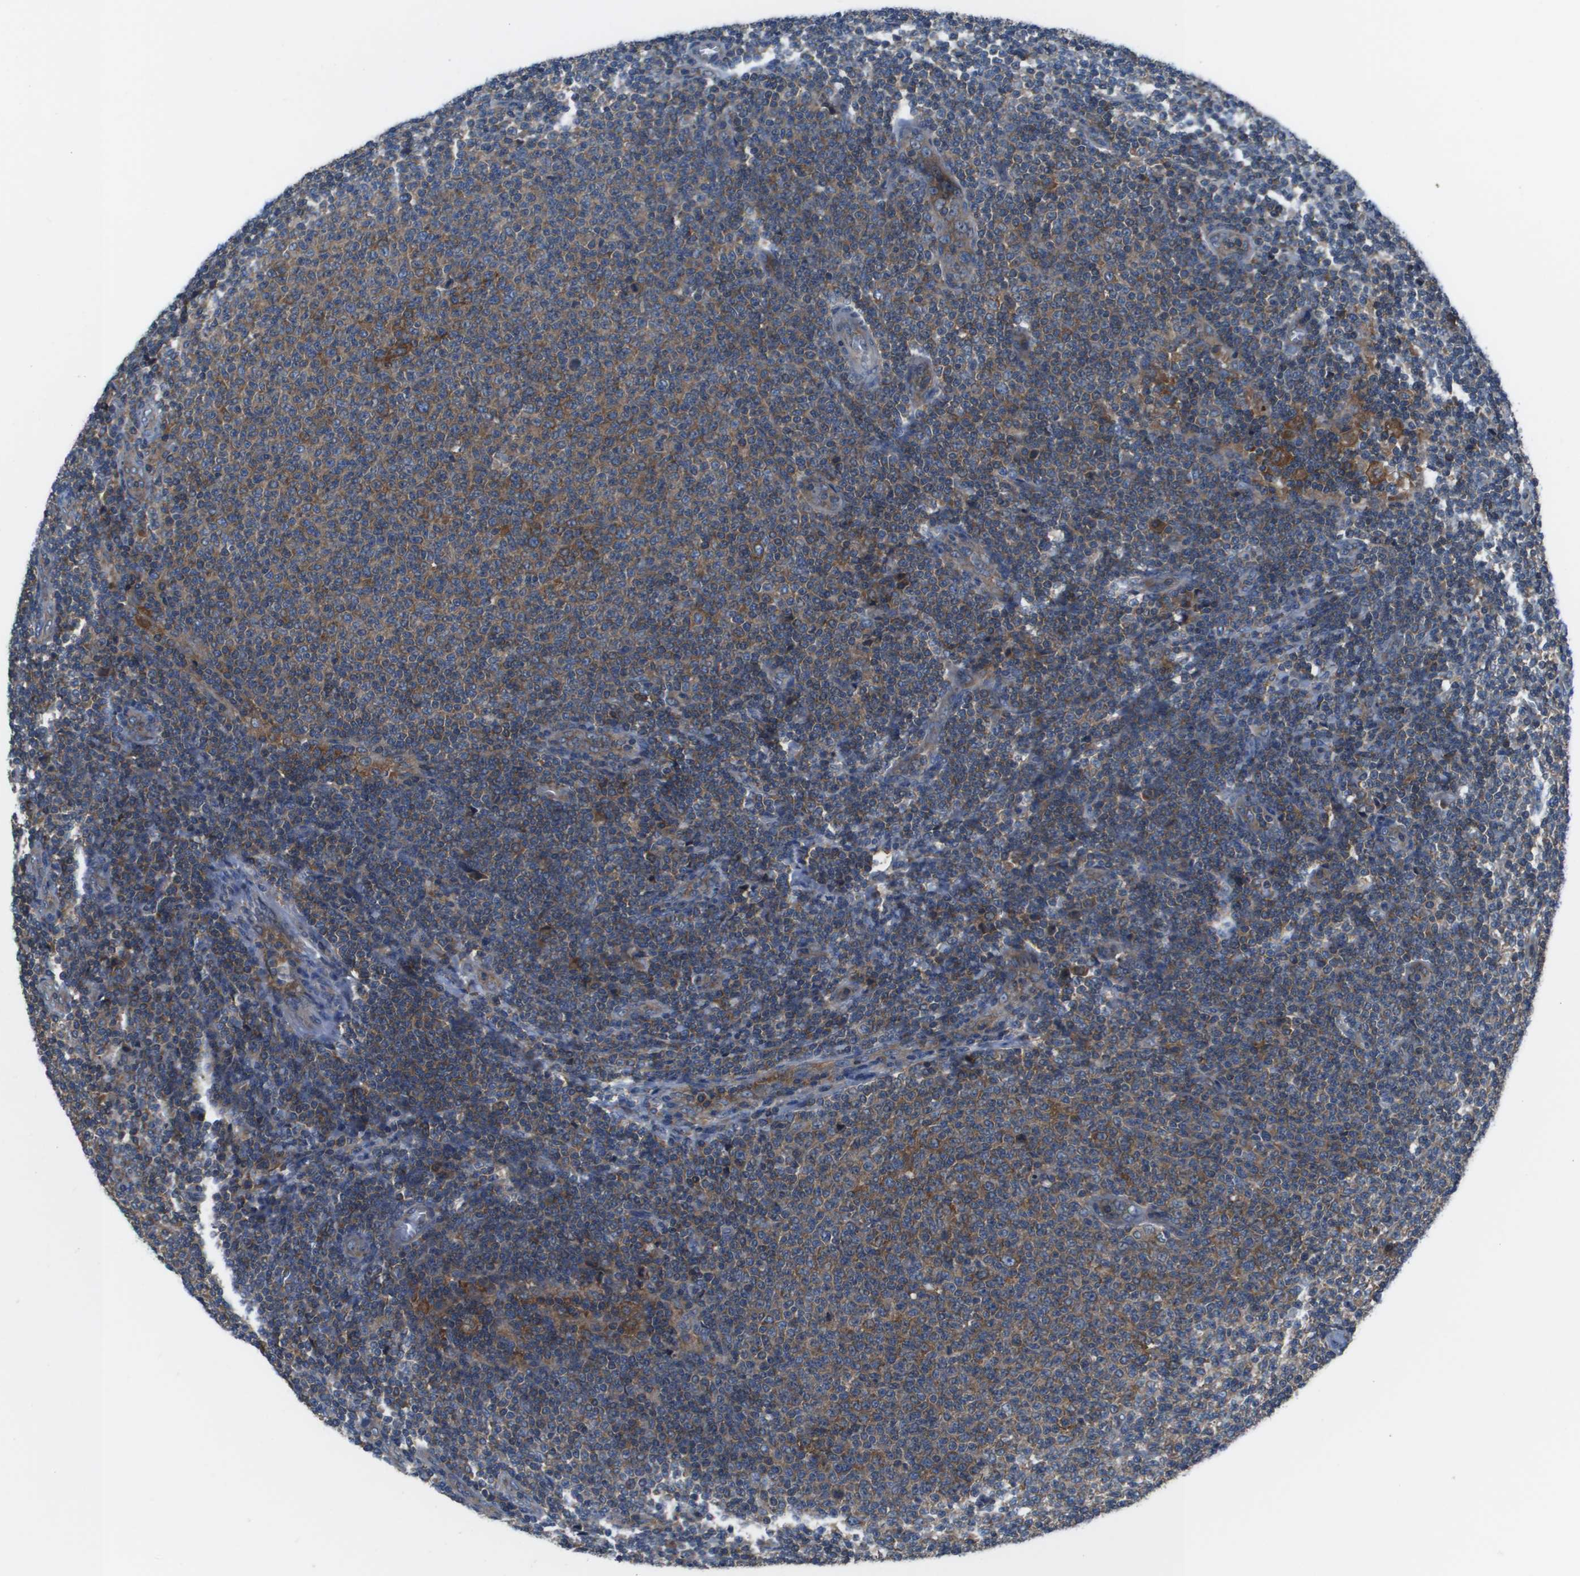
{"staining": {"intensity": "moderate", "quantity": ">75%", "location": "cytoplasmic/membranous"}, "tissue": "lymphoma", "cell_type": "Tumor cells", "image_type": "cancer", "snomed": [{"axis": "morphology", "description": "Malignant lymphoma, non-Hodgkin's type, Low grade"}, {"axis": "topography", "description": "Lymph node"}], "caption": "Human lymphoma stained with a brown dye demonstrates moderate cytoplasmic/membranous positive staining in approximately >75% of tumor cells.", "gene": "EIF3B", "patient": {"sex": "male", "age": 66}}